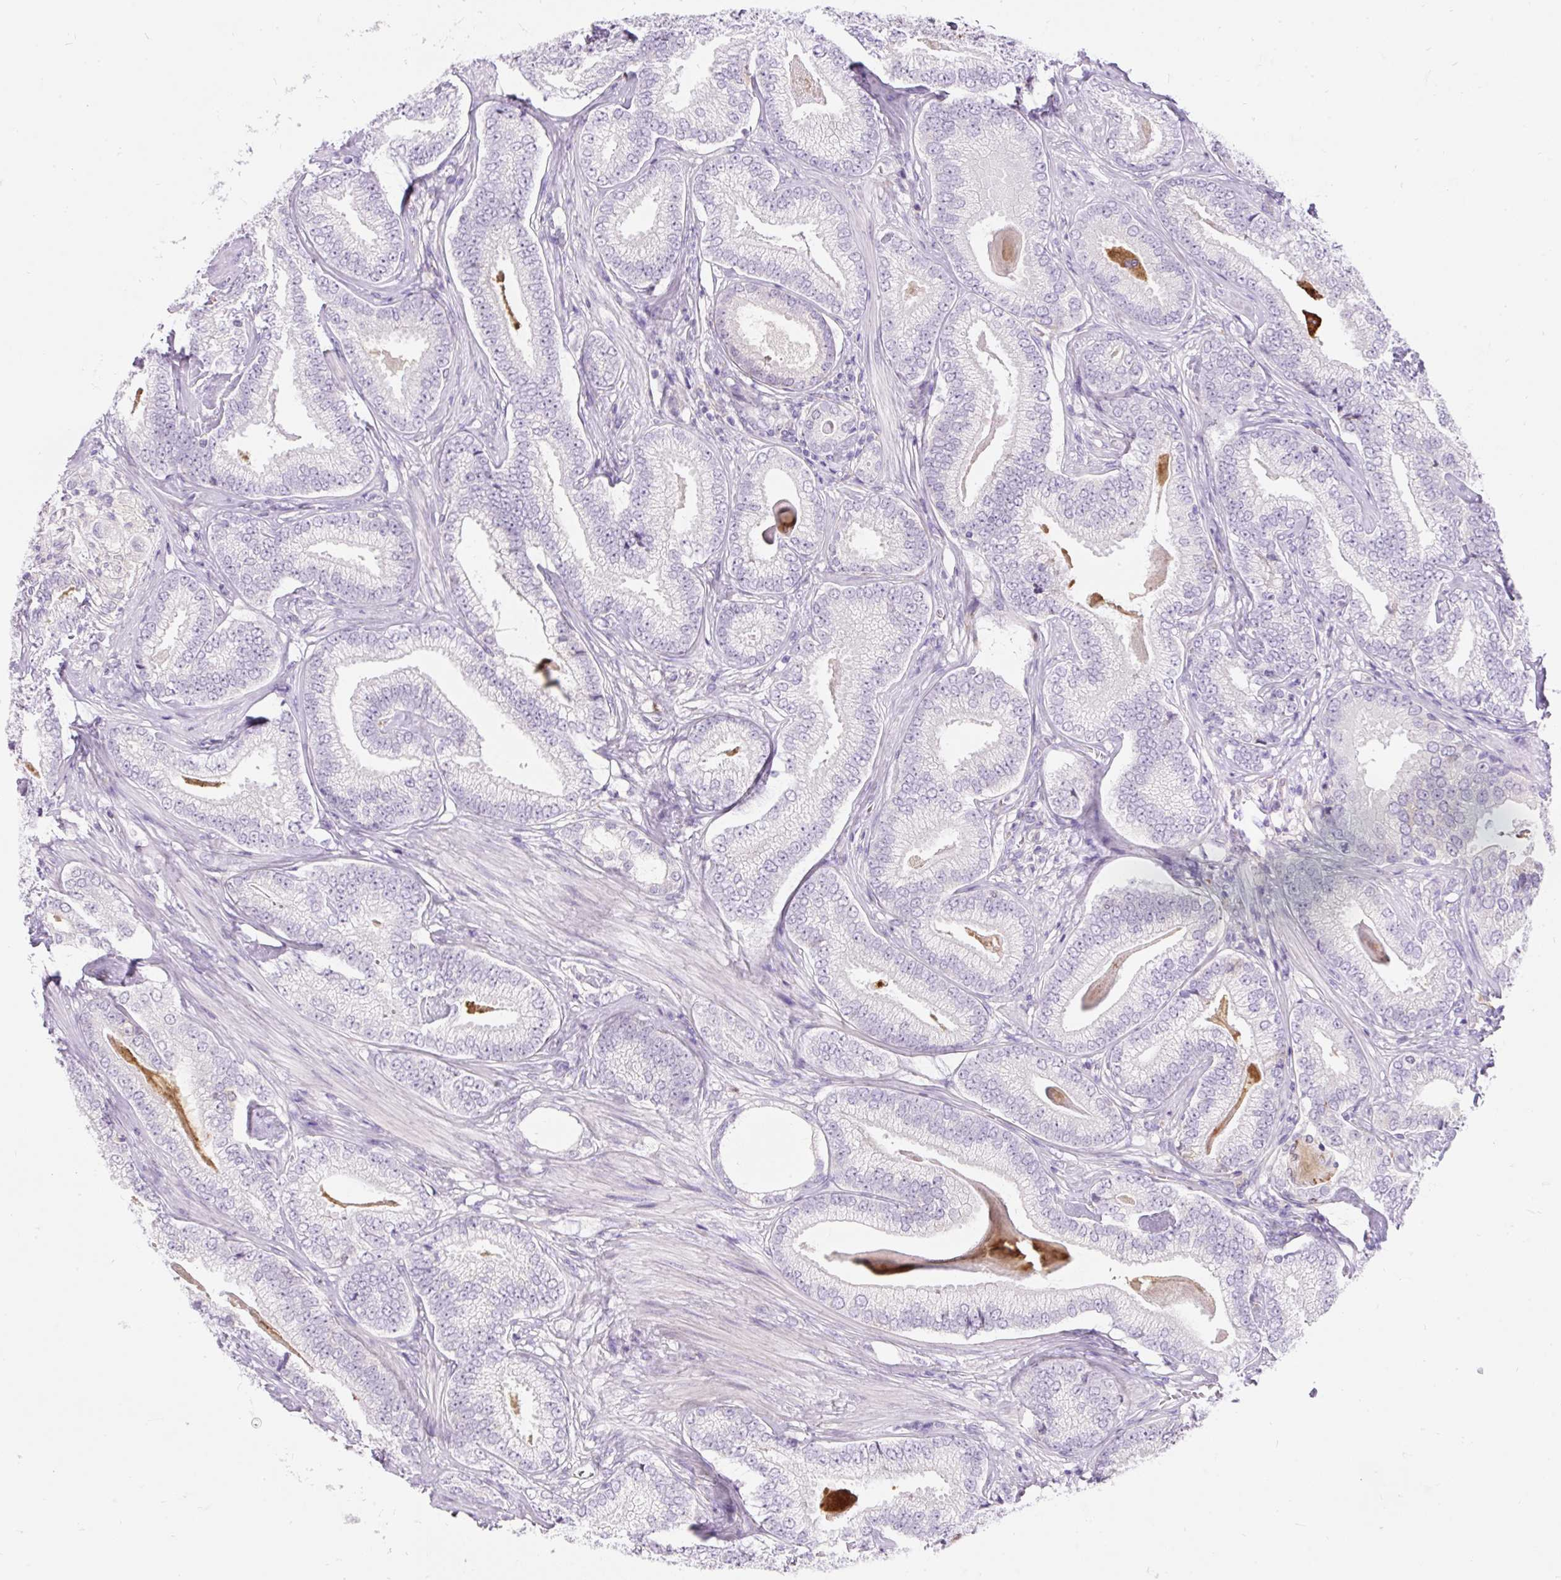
{"staining": {"intensity": "negative", "quantity": "none", "location": "none"}, "tissue": "prostate cancer", "cell_type": "Tumor cells", "image_type": "cancer", "snomed": [{"axis": "morphology", "description": "Adenocarcinoma, Low grade"}, {"axis": "topography", "description": "Prostate"}], "caption": "A histopathology image of prostate low-grade adenocarcinoma stained for a protein reveals no brown staining in tumor cells.", "gene": "TMEM150C", "patient": {"sex": "male", "age": 63}}